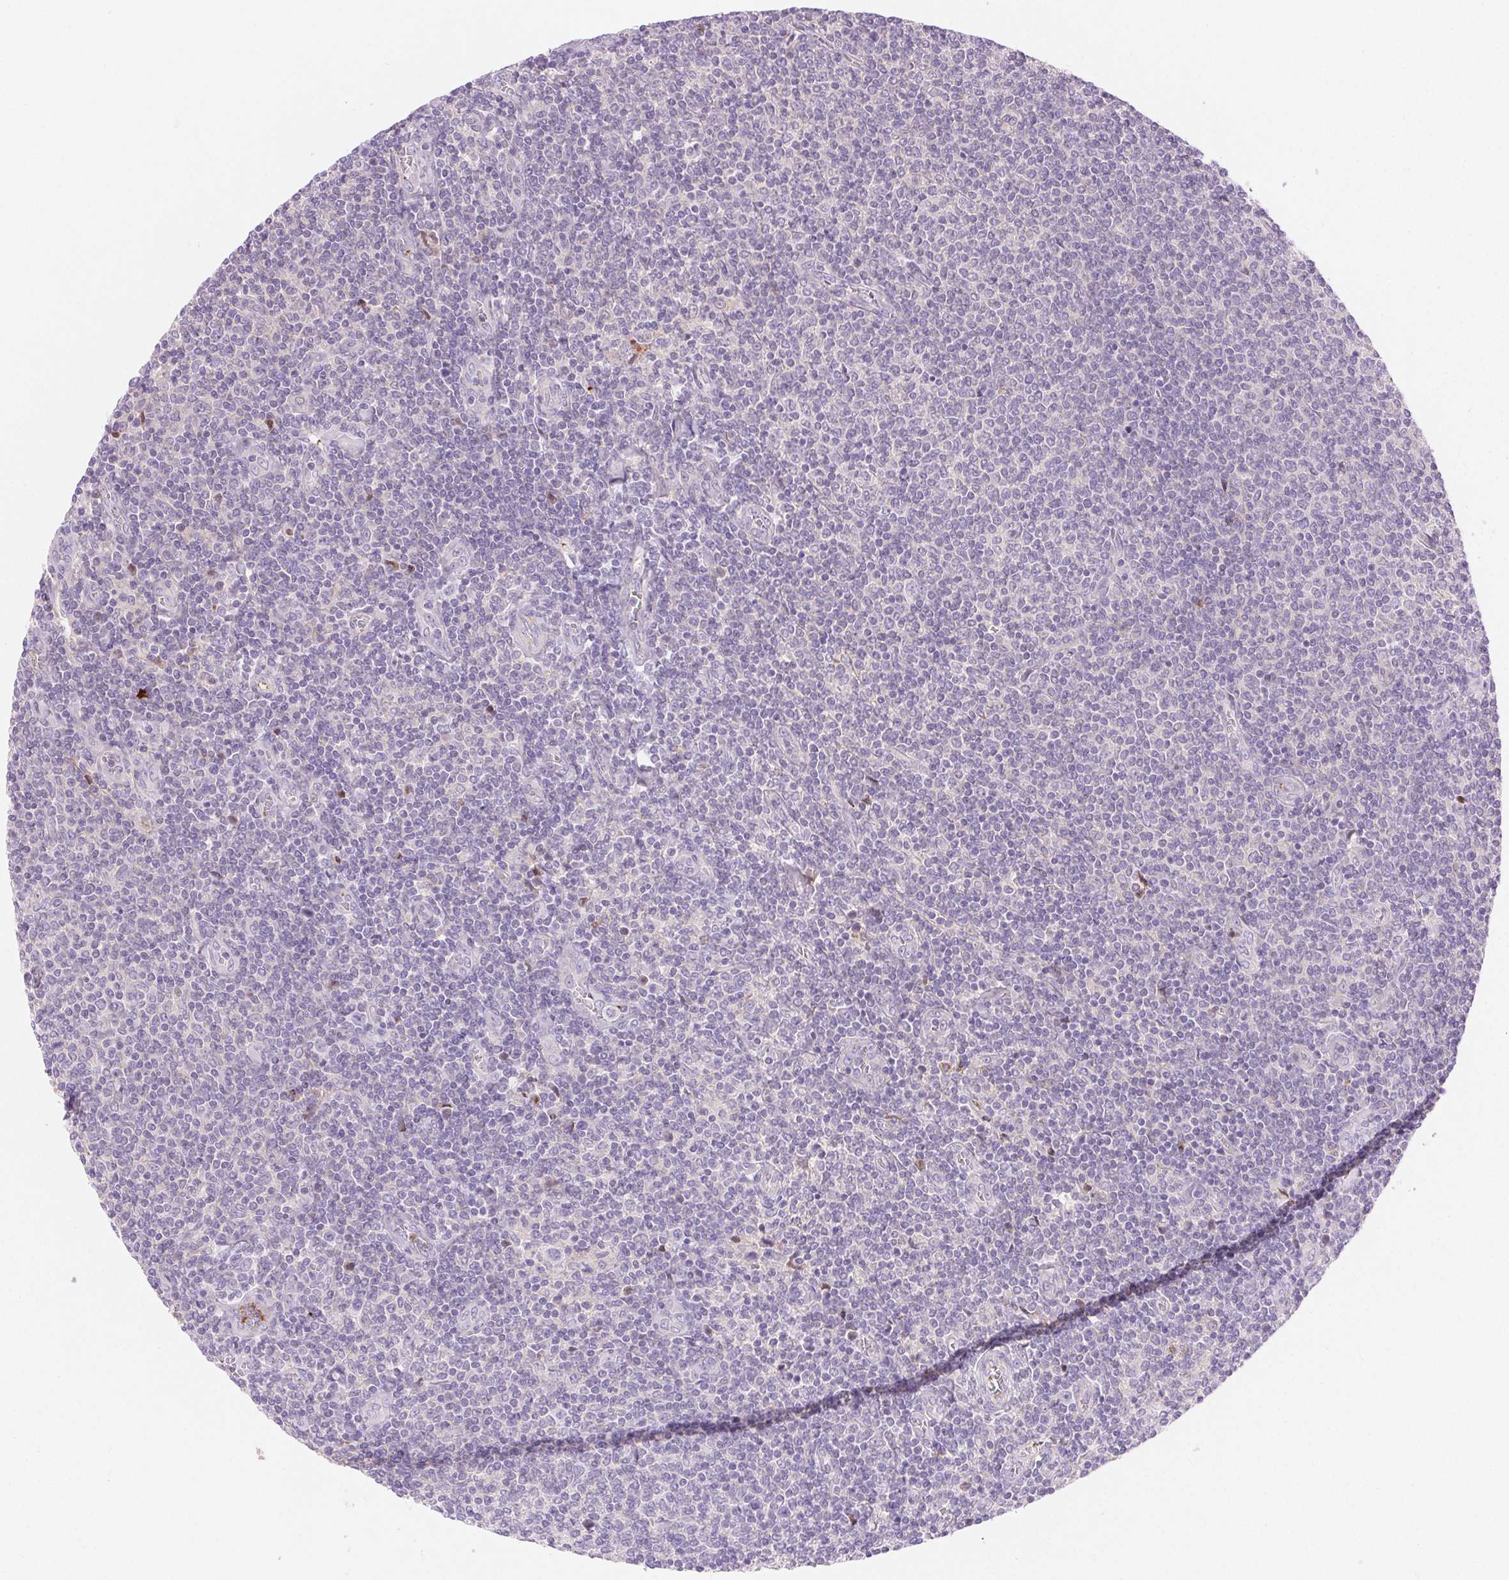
{"staining": {"intensity": "negative", "quantity": "none", "location": "none"}, "tissue": "lymphoma", "cell_type": "Tumor cells", "image_type": "cancer", "snomed": [{"axis": "morphology", "description": "Malignant lymphoma, non-Hodgkin's type, Low grade"}, {"axis": "topography", "description": "Lymph node"}], "caption": "Immunohistochemistry (IHC) photomicrograph of neoplastic tissue: human lymphoma stained with DAB reveals no significant protein positivity in tumor cells.", "gene": "FGA", "patient": {"sex": "male", "age": 52}}